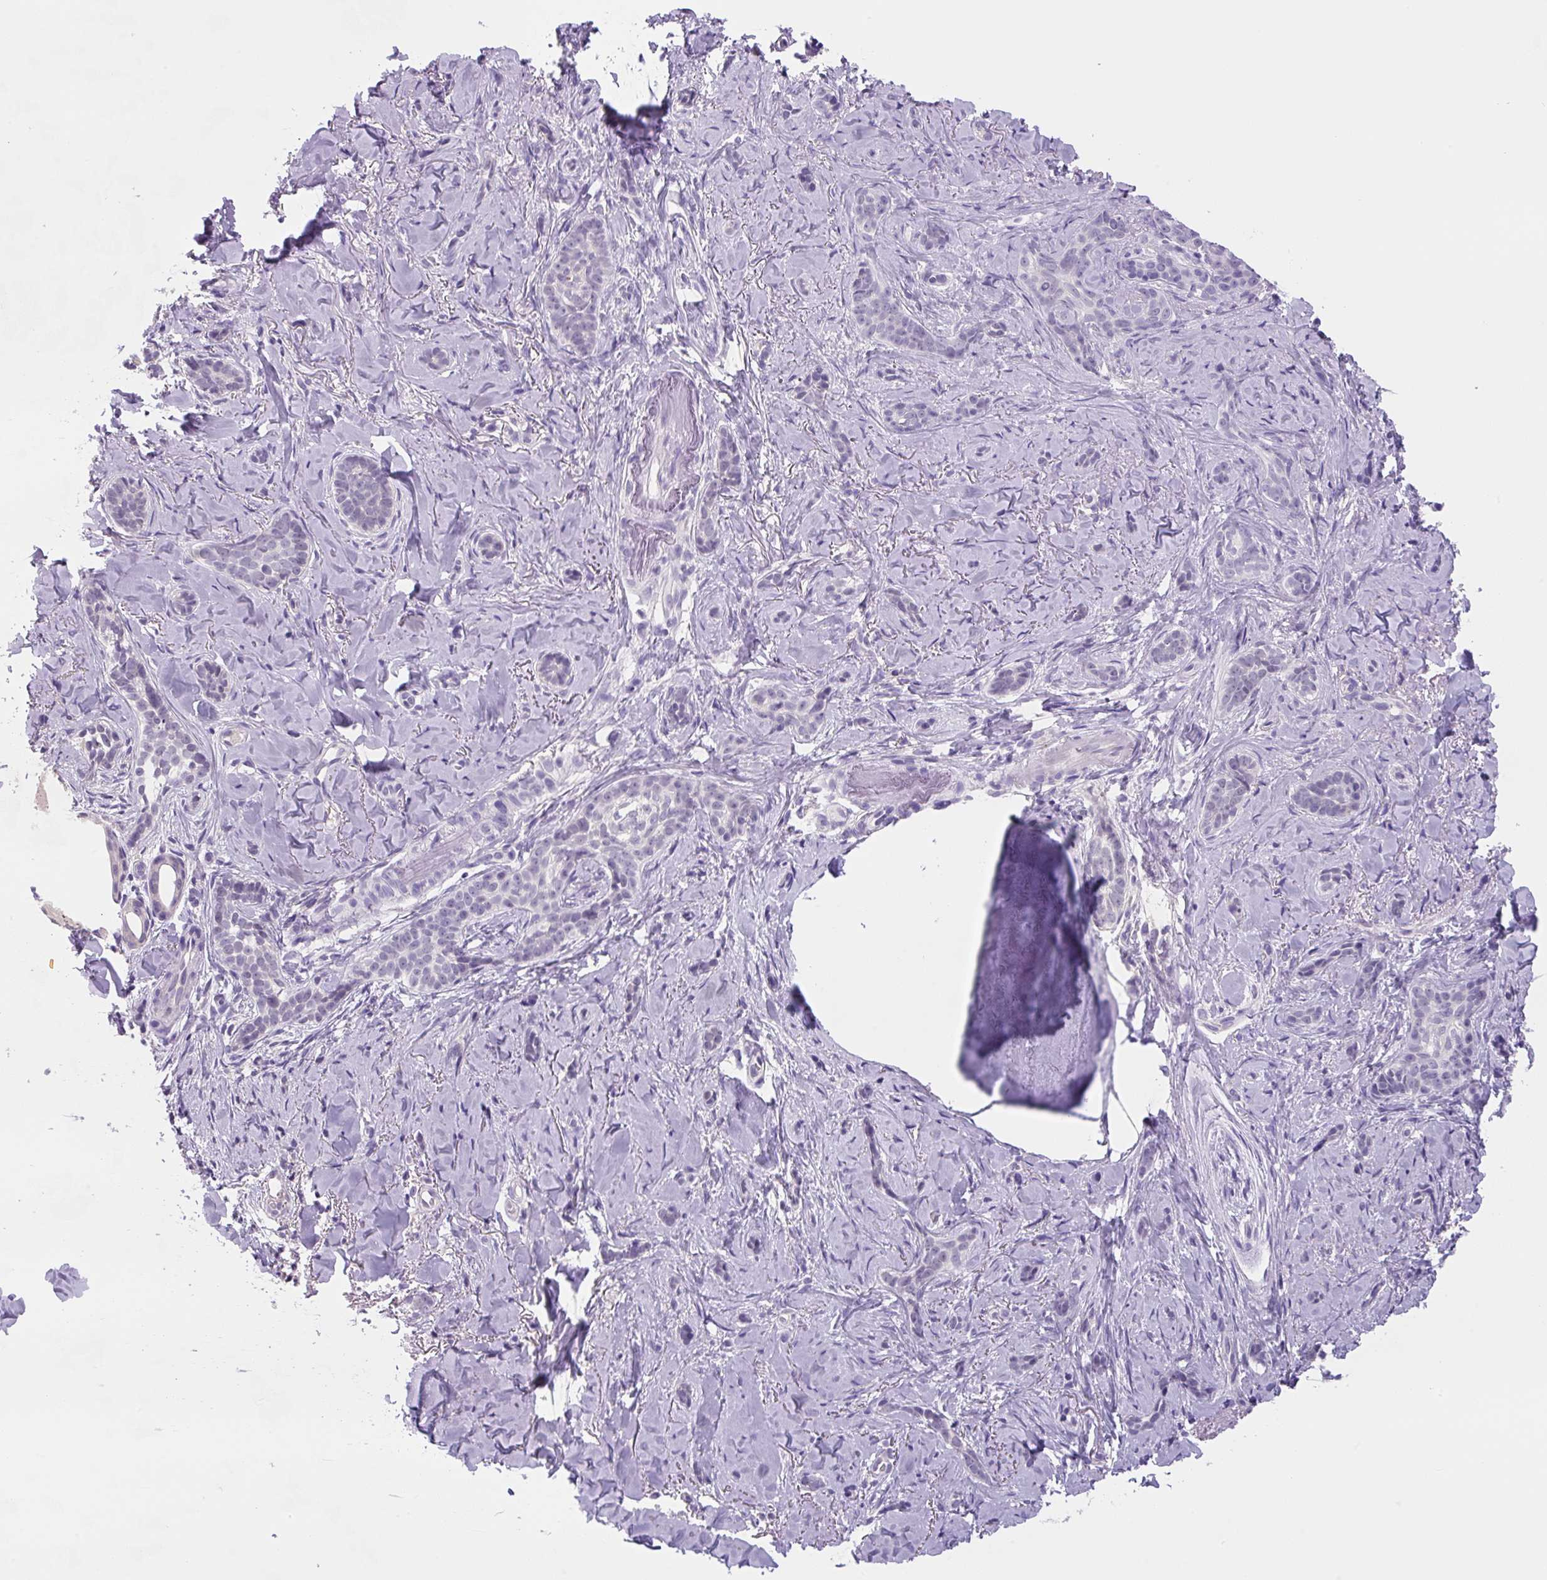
{"staining": {"intensity": "negative", "quantity": "none", "location": "none"}, "tissue": "skin cancer", "cell_type": "Tumor cells", "image_type": "cancer", "snomed": [{"axis": "morphology", "description": "Basal cell carcinoma"}, {"axis": "topography", "description": "Skin"}], "caption": "Immunohistochemistry (IHC) micrograph of human skin basal cell carcinoma stained for a protein (brown), which shows no staining in tumor cells.", "gene": "FZD5", "patient": {"sex": "female", "age": 55}}